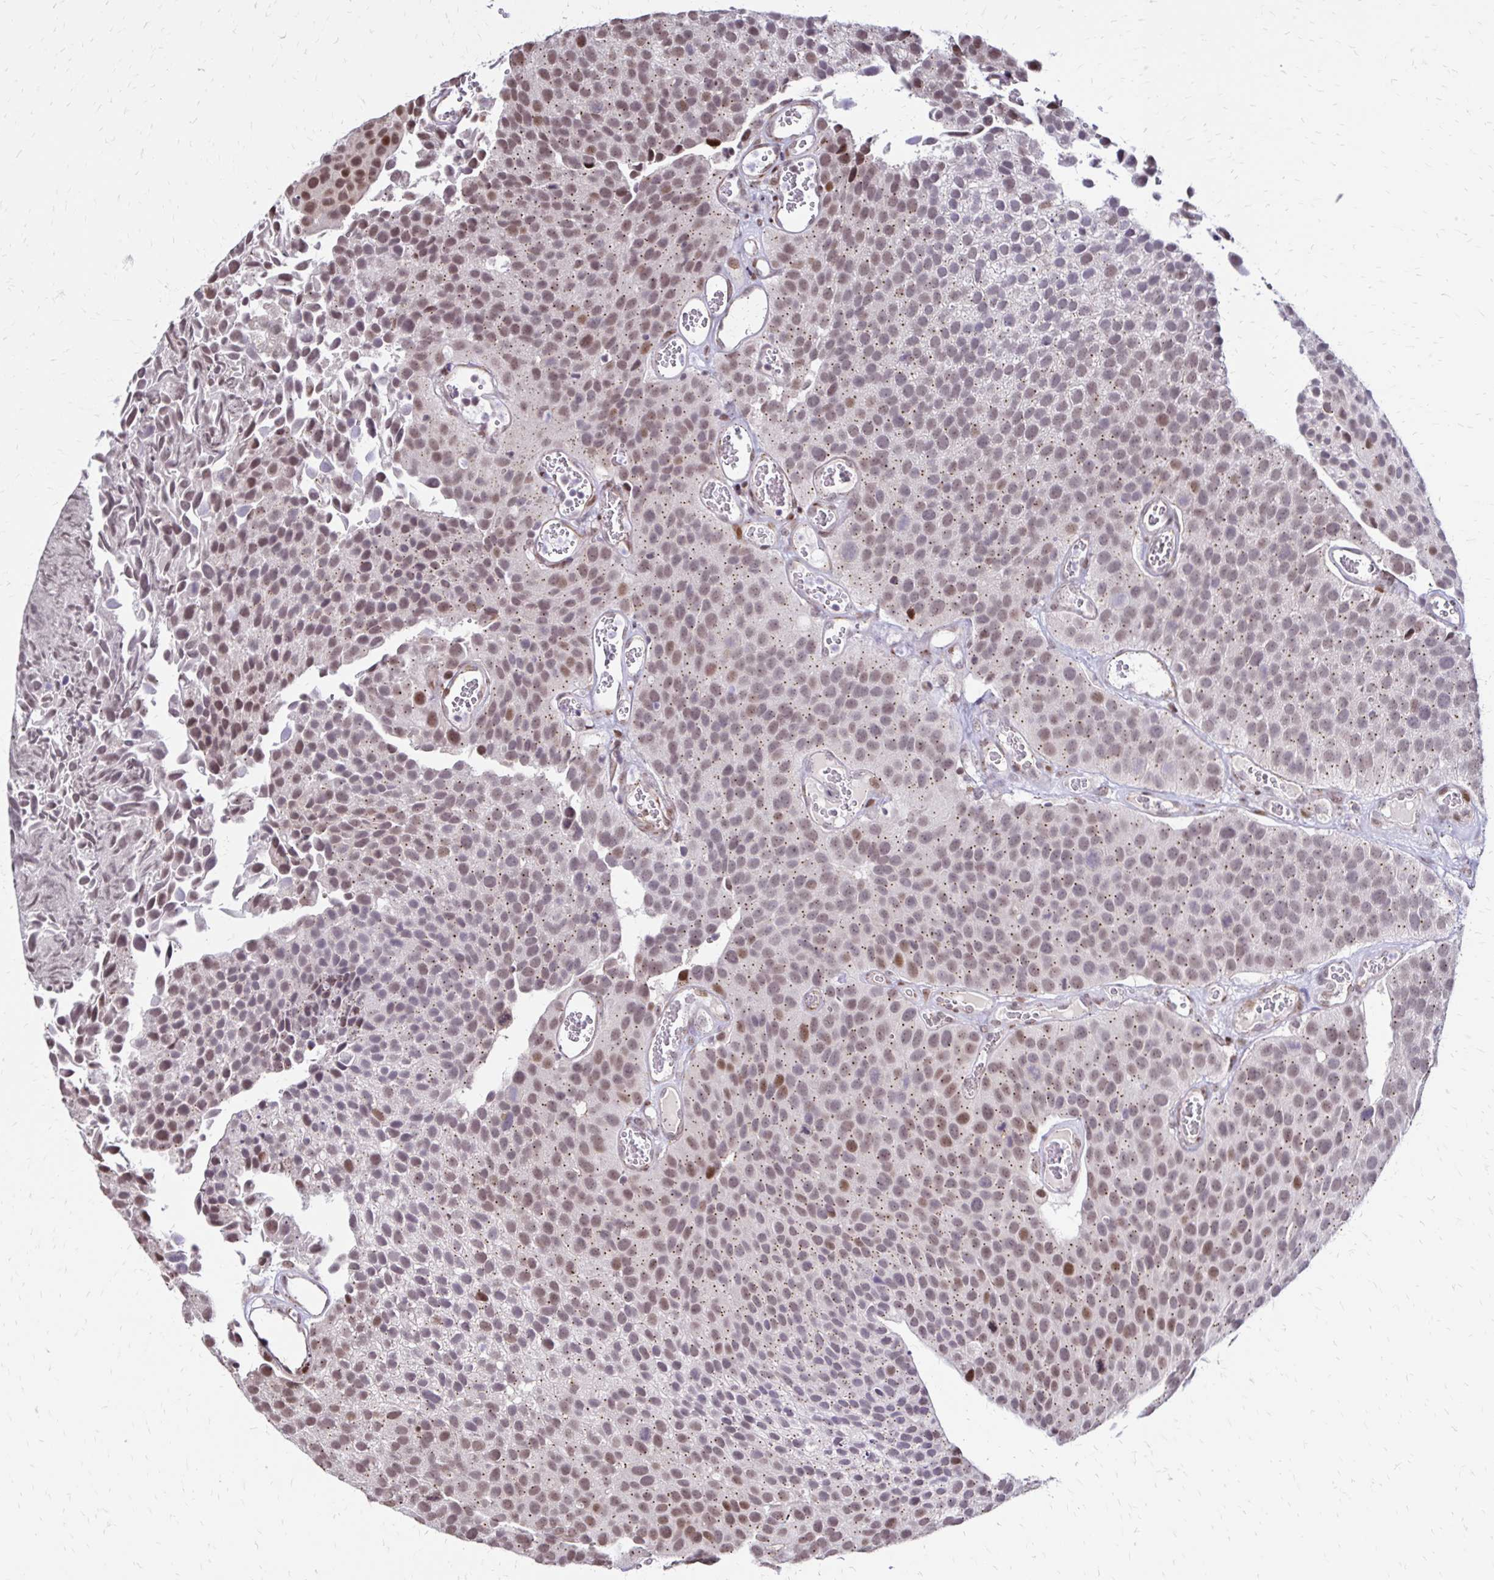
{"staining": {"intensity": "moderate", "quantity": ">75%", "location": "cytoplasmic/membranous,nuclear"}, "tissue": "urothelial cancer", "cell_type": "Tumor cells", "image_type": "cancer", "snomed": [{"axis": "morphology", "description": "Urothelial carcinoma, Low grade"}, {"axis": "topography", "description": "Urinary bladder"}], "caption": "This photomicrograph demonstrates urothelial cancer stained with immunohistochemistry (IHC) to label a protein in brown. The cytoplasmic/membranous and nuclear of tumor cells show moderate positivity for the protein. Nuclei are counter-stained blue.", "gene": "TOB1", "patient": {"sex": "female", "age": 69}}